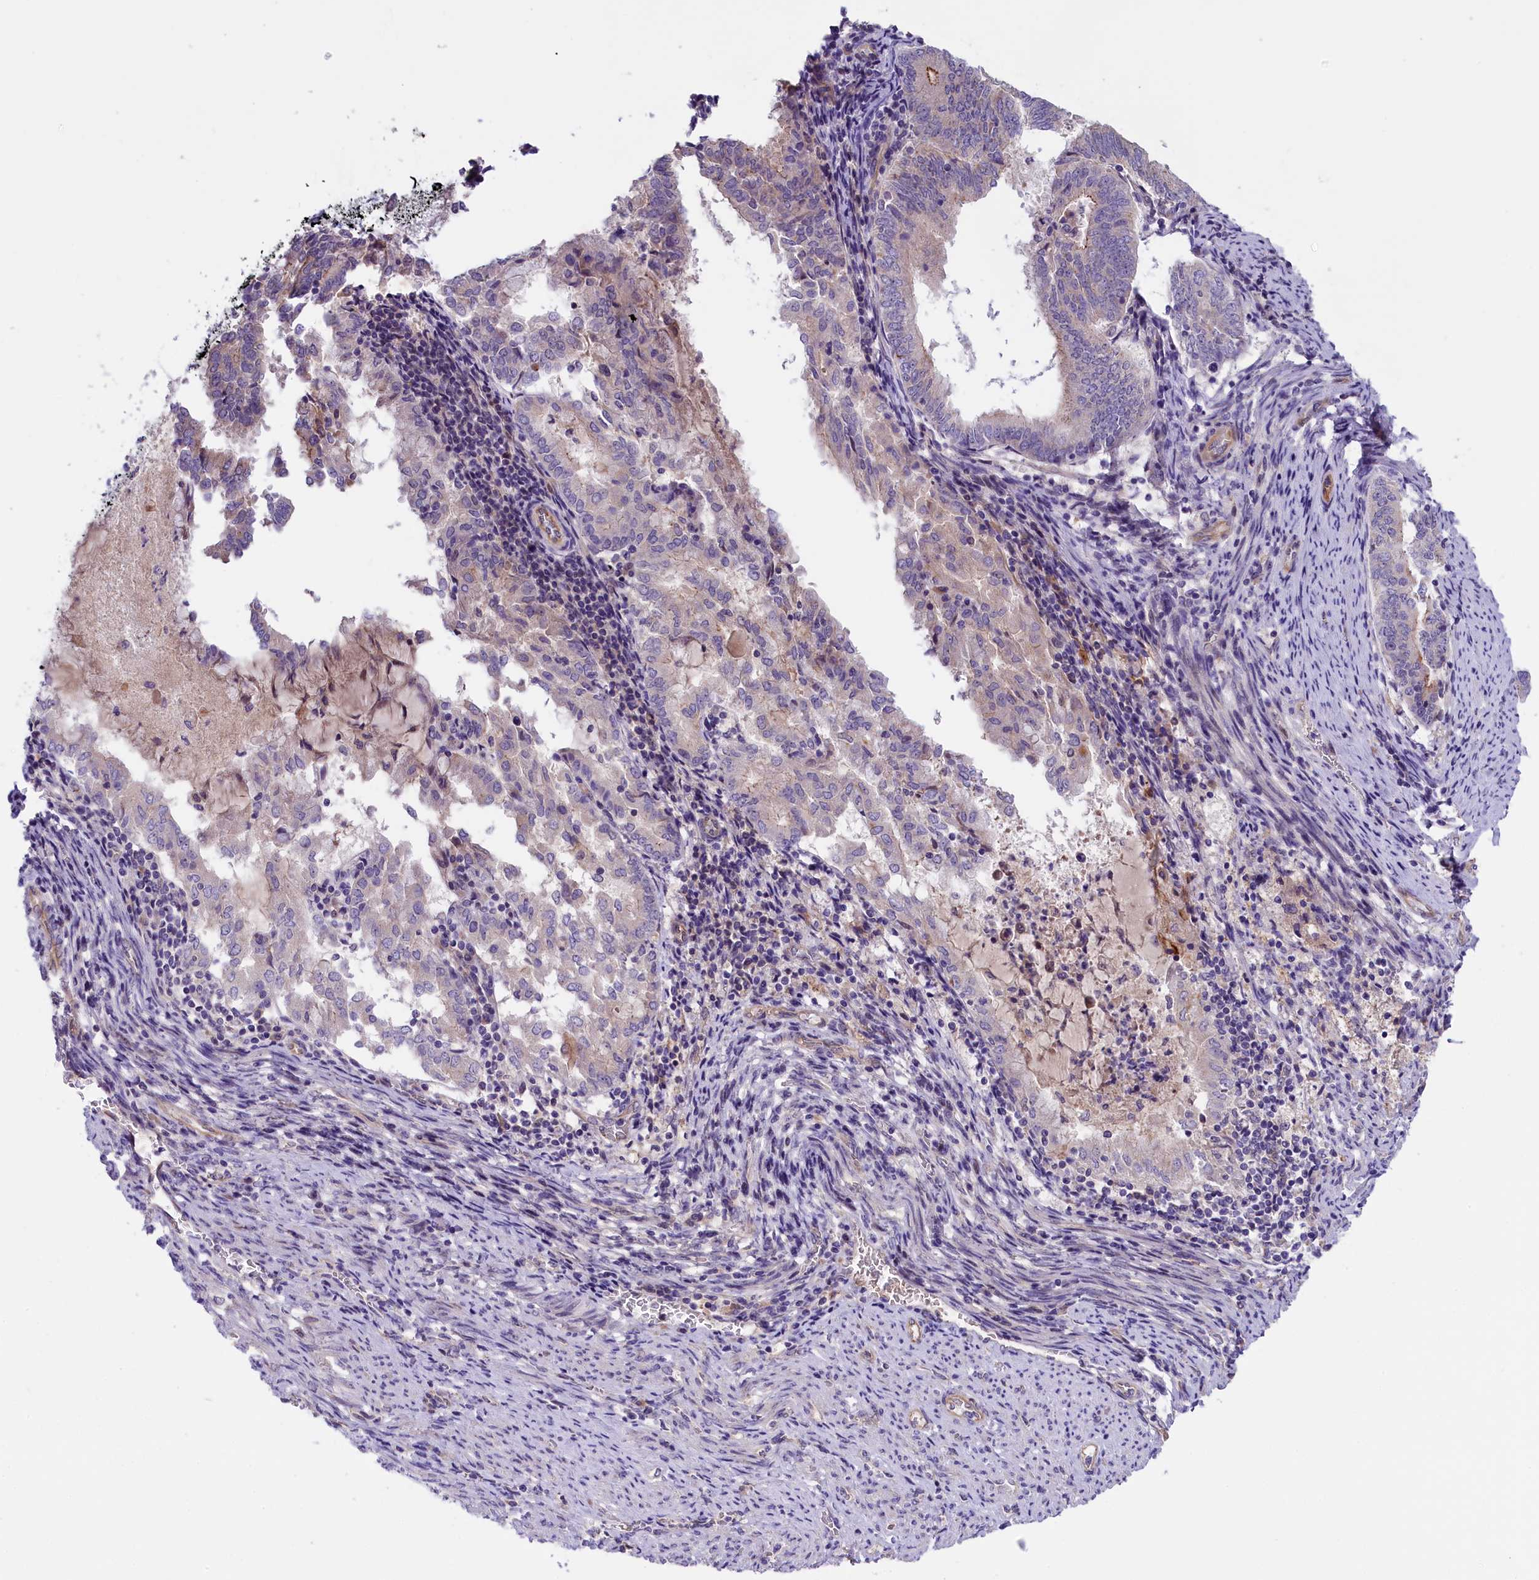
{"staining": {"intensity": "negative", "quantity": "none", "location": "none"}, "tissue": "endometrial cancer", "cell_type": "Tumor cells", "image_type": "cancer", "snomed": [{"axis": "morphology", "description": "Adenocarcinoma, NOS"}, {"axis": "topography", "description": "Endometrium"}], "caption": "There is no significant staining in tumor cells of endometrial cancer (adenocarcinoma).", "gene": "CCDC32", "patient": {"sex": "female", "age": 80}}